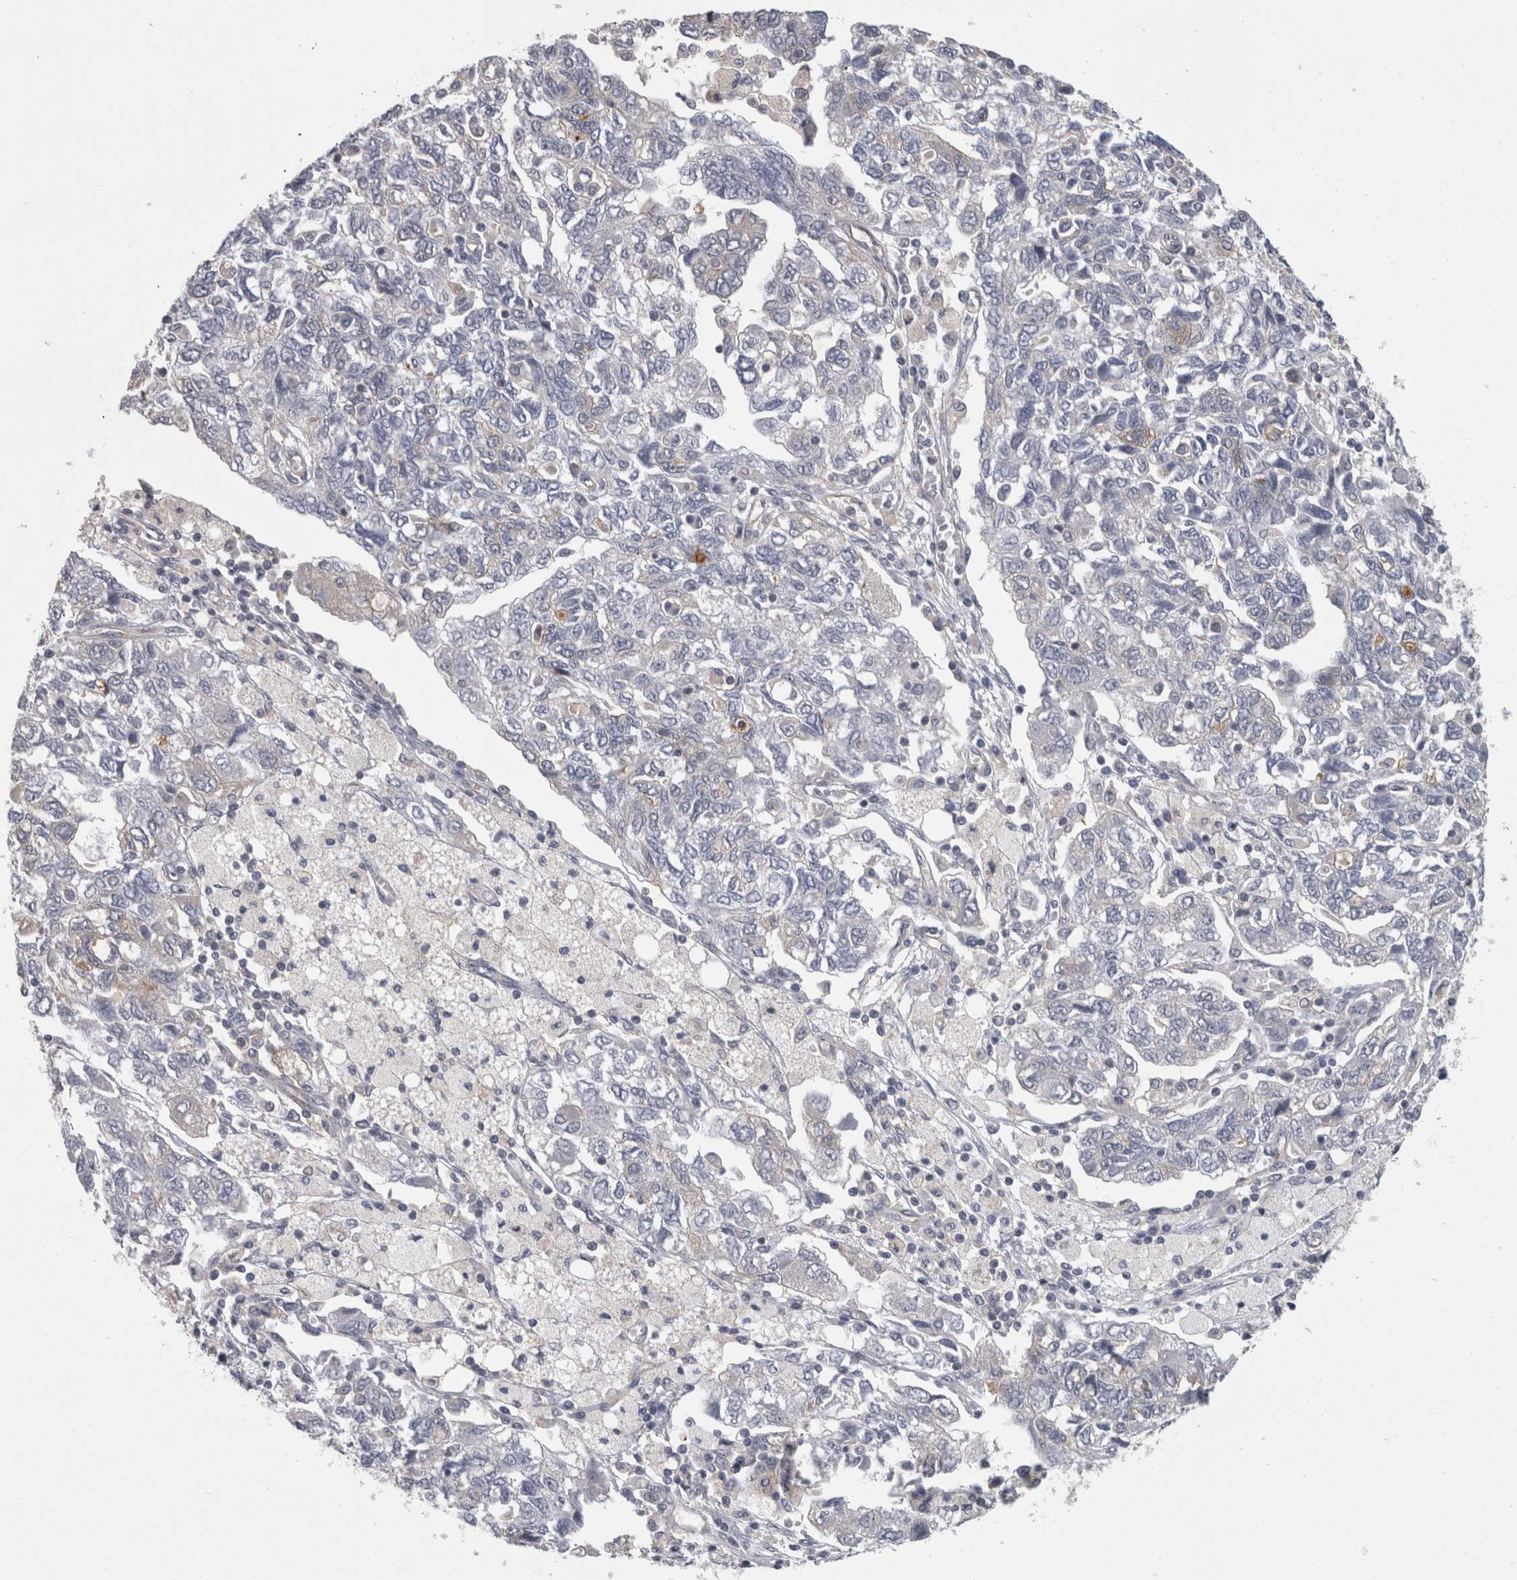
{"staining": {"intensity": "negative", "quantity": "none", "location": "none"}, "tissue": "ovarian cancer", "cell_type": "Tumor cells", "image_type": "cancer", "snomed": [{"axis": "morphology", "description": "Carcinoma, NOS"}, {"axis": "morphology", "description": "Cystadenocarcinoma, serous, NOS"}, {"axis": "topography", "description": "Ovary"}], "caption": "This is an immunohistochemistry histopathology image of ovarian cancer (serous cystadenocarcinoma). There is no expression in tumor cells.", "gene": "LYZL6", "patient": {"sex": "female", "age": 69}}